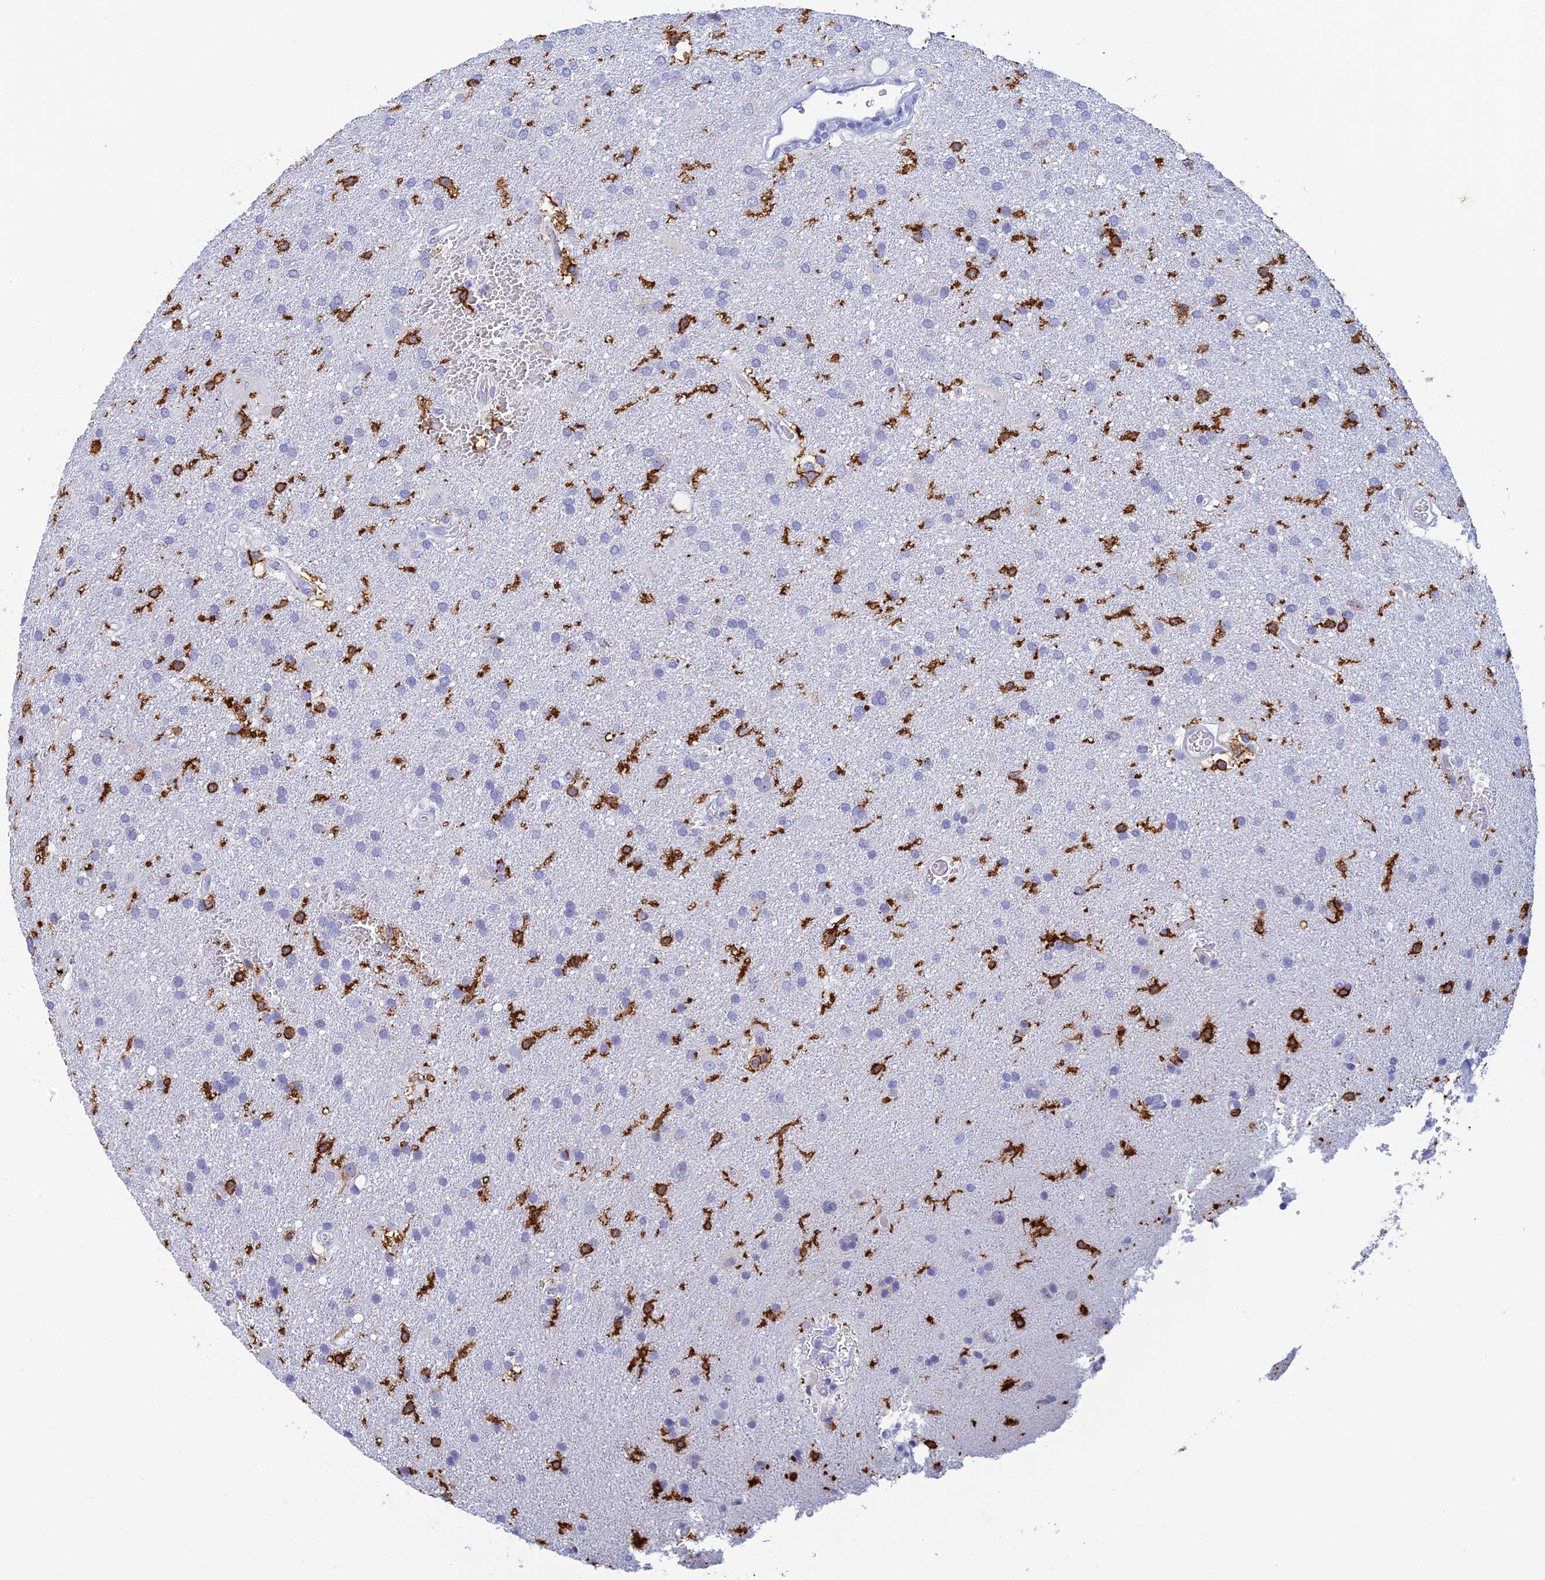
{"staining": {"intensity": "negative", "quantity": "none", "location": "none"}, "tissue": "glioma", "cell_type": "Tumor cells", "image_type": "cancer", "snomed": [{"axis": "morphology", "description": "Glioma, malignant, Low grade"}, {"axis": "topography", "description": "Brain"}], "caption": "Tumor cells are negative for protein expression in human malignant low-grade glioma.", "gene": "CEP152", "patient": {"sex": "male", "age": 66}}